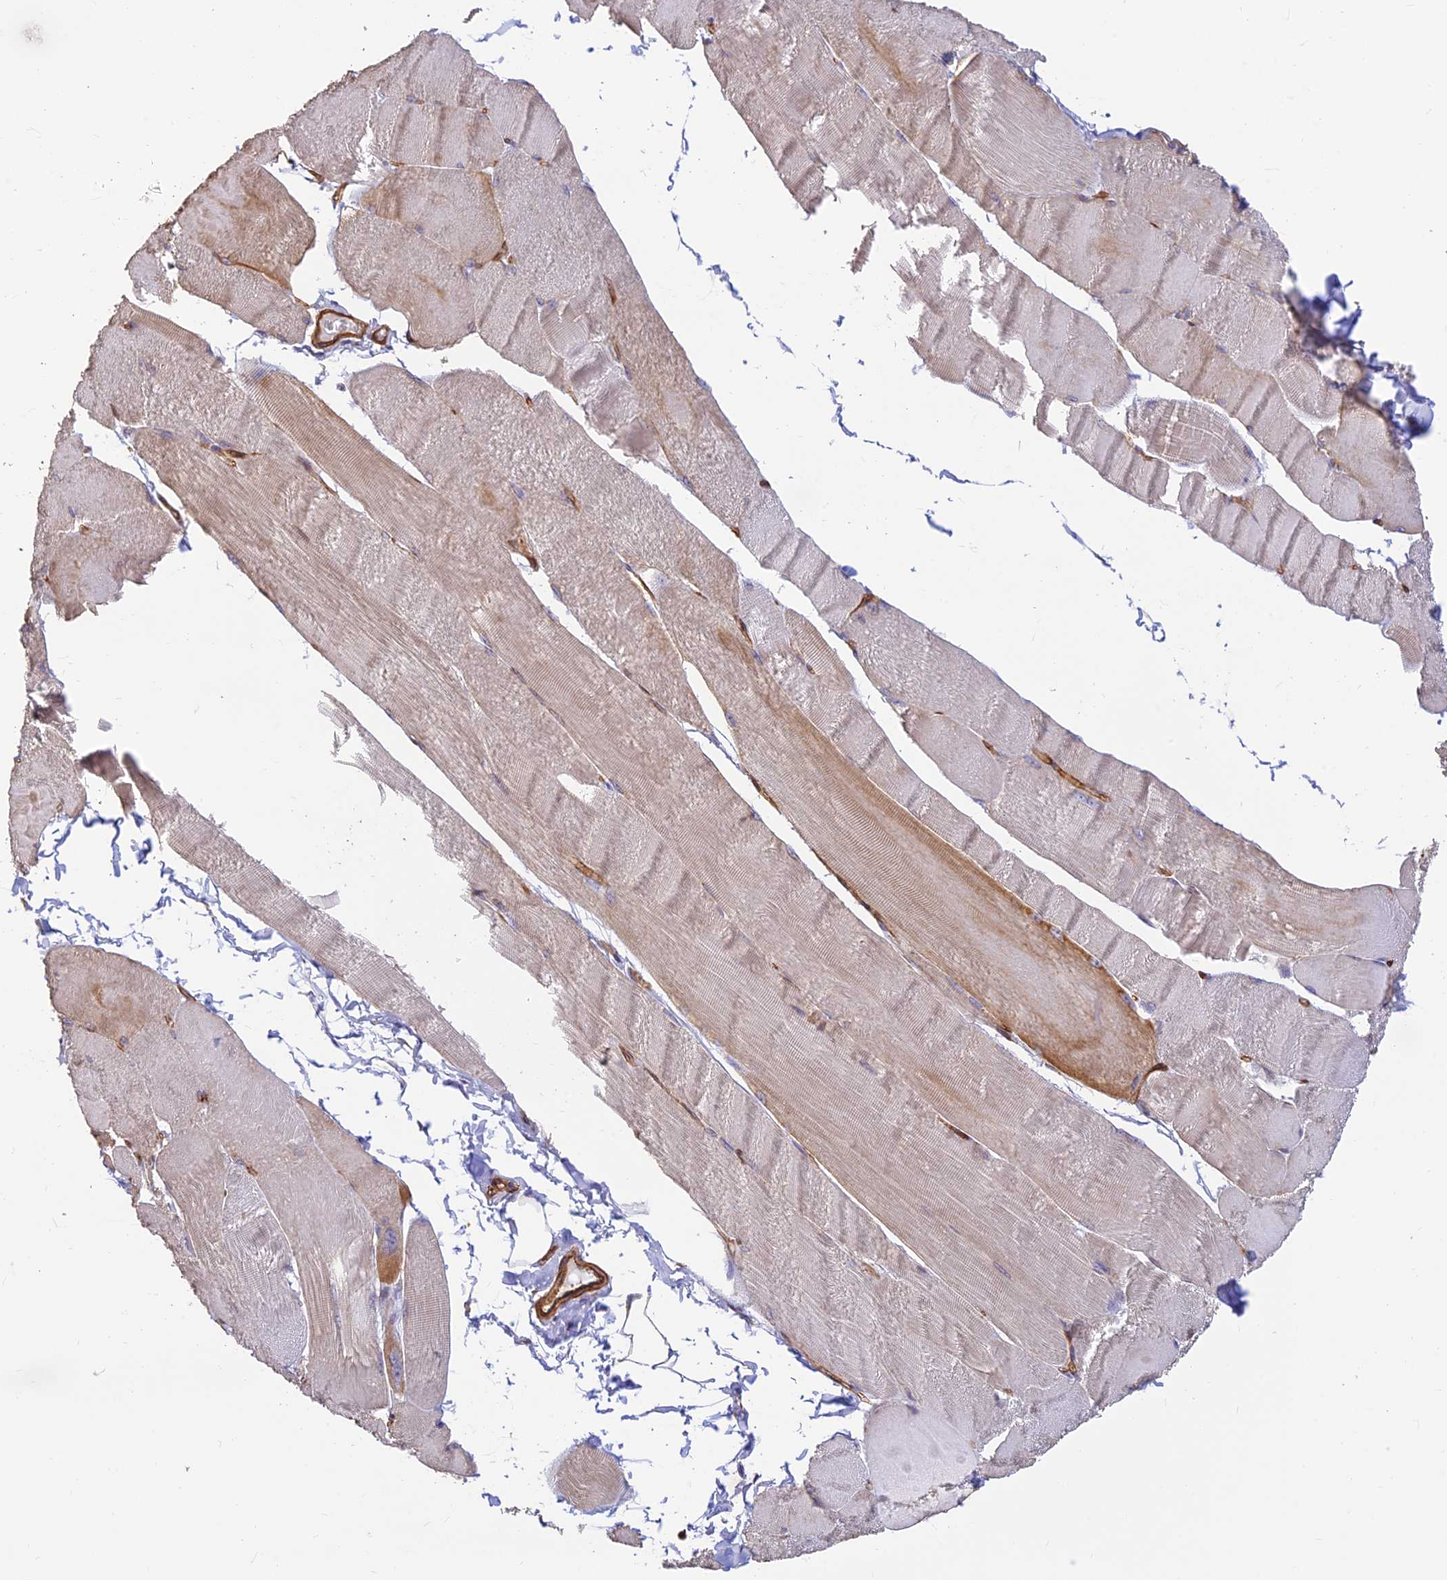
{"staining": {"intensity": "weak", "quantity": "25%-75%", "location": "cytoplasmic/membranous"}, "tissue": "skeletal muscle", "cell_type": "Myocytes", "image_type": "normal", "snomed": [{"axis": "morphology", "description": "Normal tissue, NOS"}, {"axis": "morphology", "description": "Basal cell carcinoma"}, {"axis": "topography", "description": "Skeletal muscle"}], "caption": "This is a histology image of immunohistochemistry staining of benign skeletal muscle, which shows weak expression in the cytoplasmic/membranous of myocytes.", "gene": "ALDH1L2", "patient": {"sex": "female", "age": 64}}